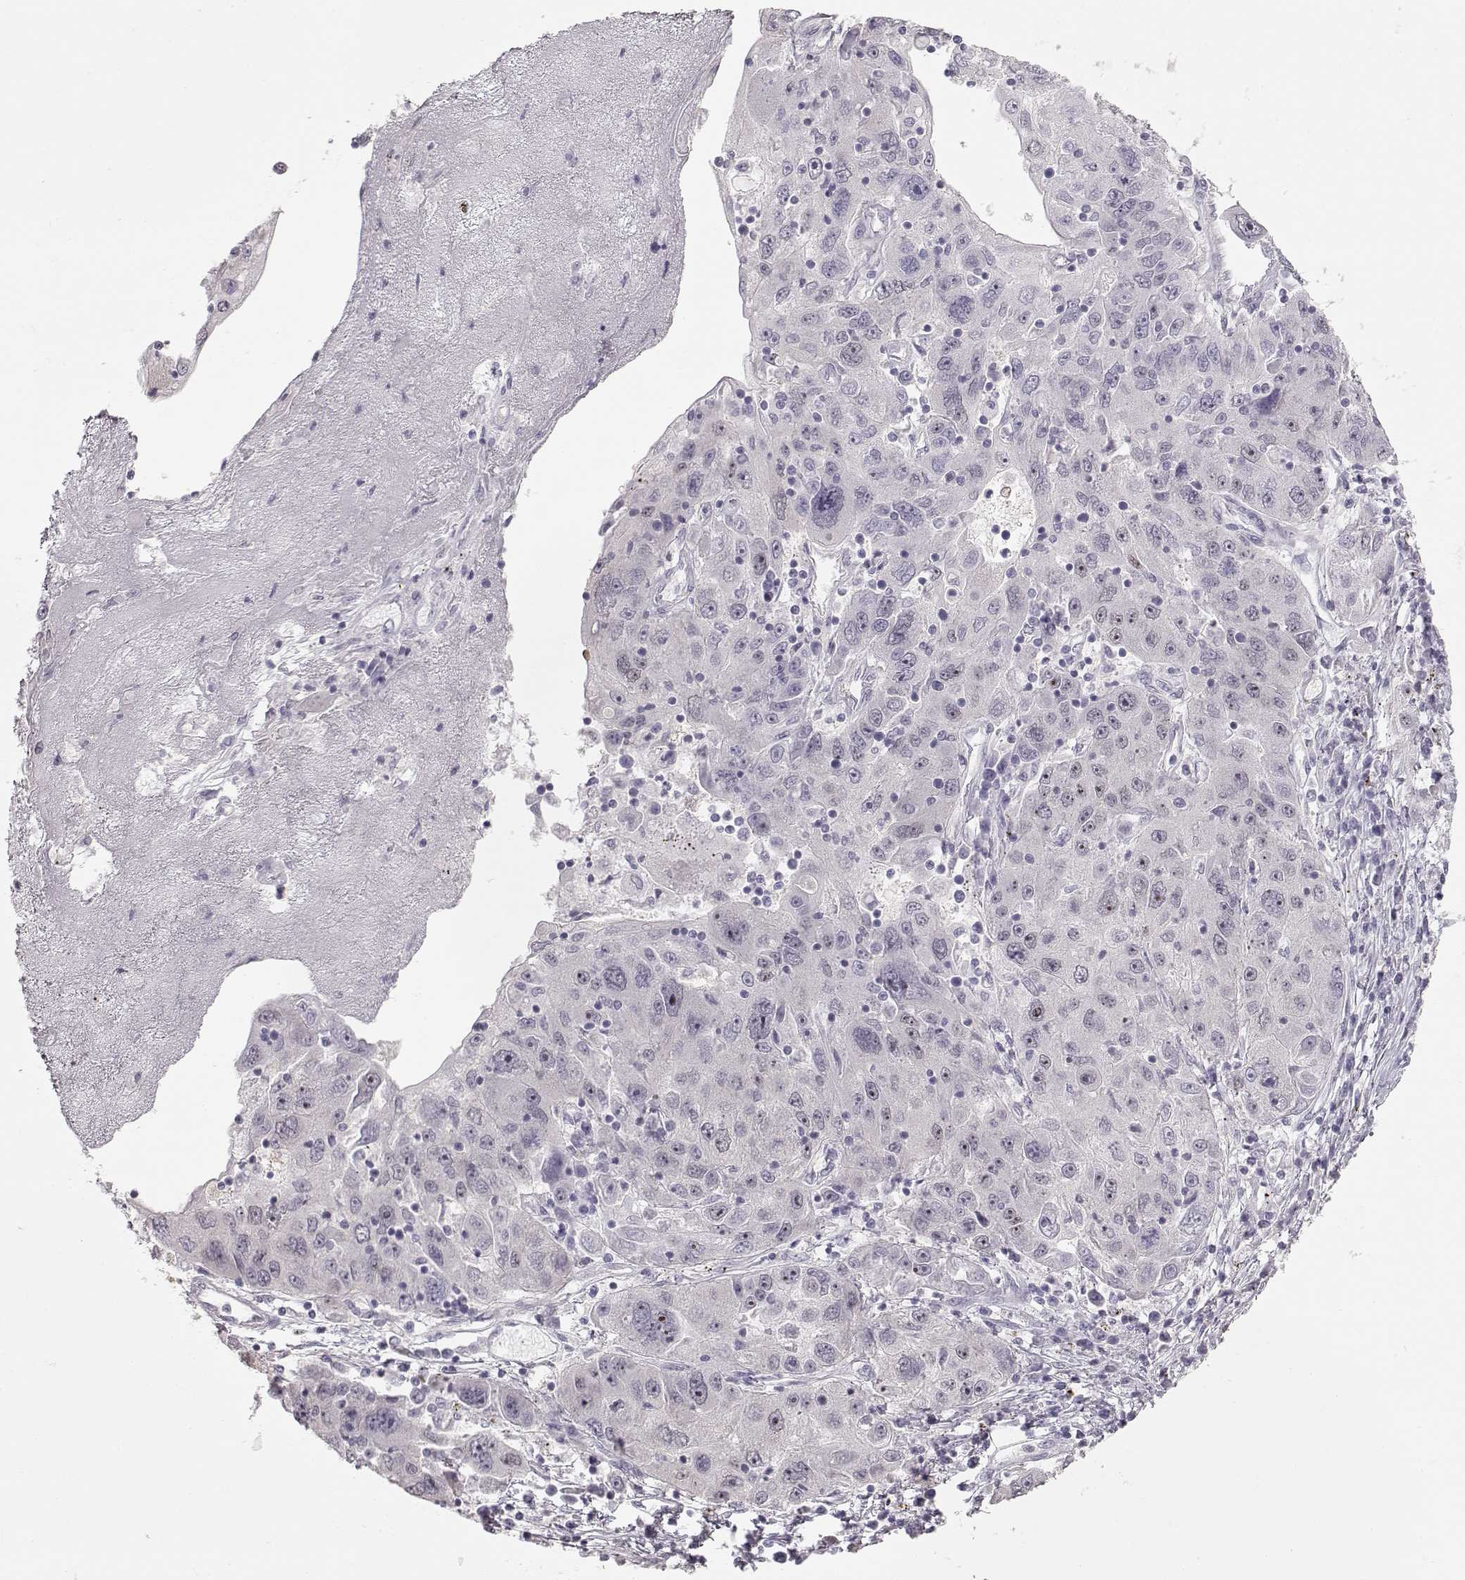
{"staining": {"intensity": "negative", "quantity": "none", "location": "none"}, "tissue": "stomach cancer", "cell_type": "Tumor cells", "image_type": "cancer", "snomed": [{"axis": "morphology", "description": "Adenocarcinoma, NOS"}, {"axis": "topography", "description": "Stomach"}], "caption": "A histopathology image of human stomach adenocarcinoma is negative for staining in tumor cells.", "gene": "FAM205A", "patient": {"sex": "male", "age": 56}}